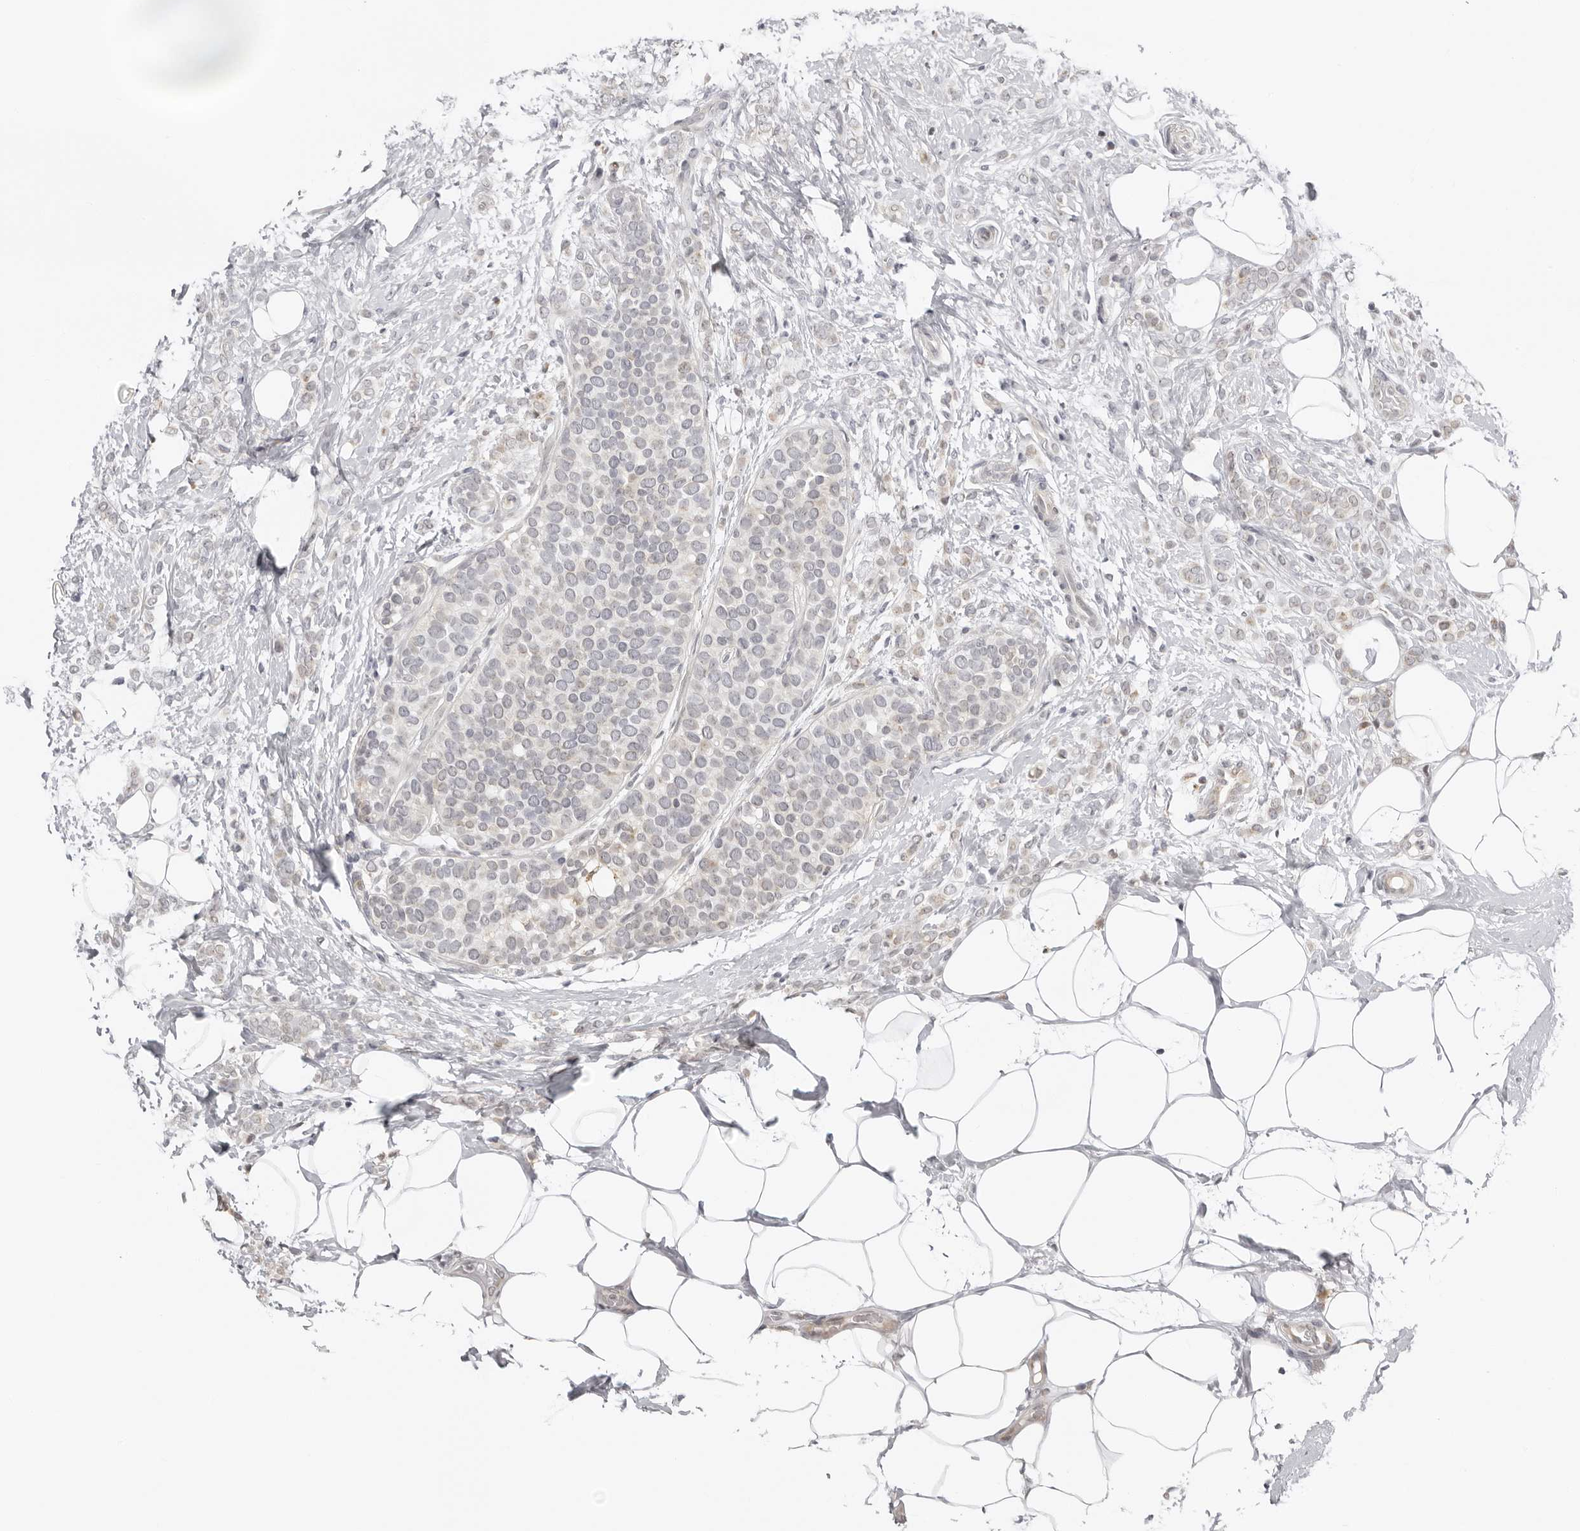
{"staining": {"intensity": "negative", "quantity": "none", "location": "none"}, "tissue": "breast cancer", "cell_type": "Tumor cells", "image_type": "cancer", "snomed": [{"axis": "morphology", "description": "Lobular carcinoma"}, {"axis": "topography", "description": "Breast"}], "caption": "DAB (3,3'-diaminobenzidine) immunohistochemical staining of human breast cancer reveals no significant positivity in tumor cells.", "gene": "ACP6", "patient": {"sex": "female", "age": 50}}